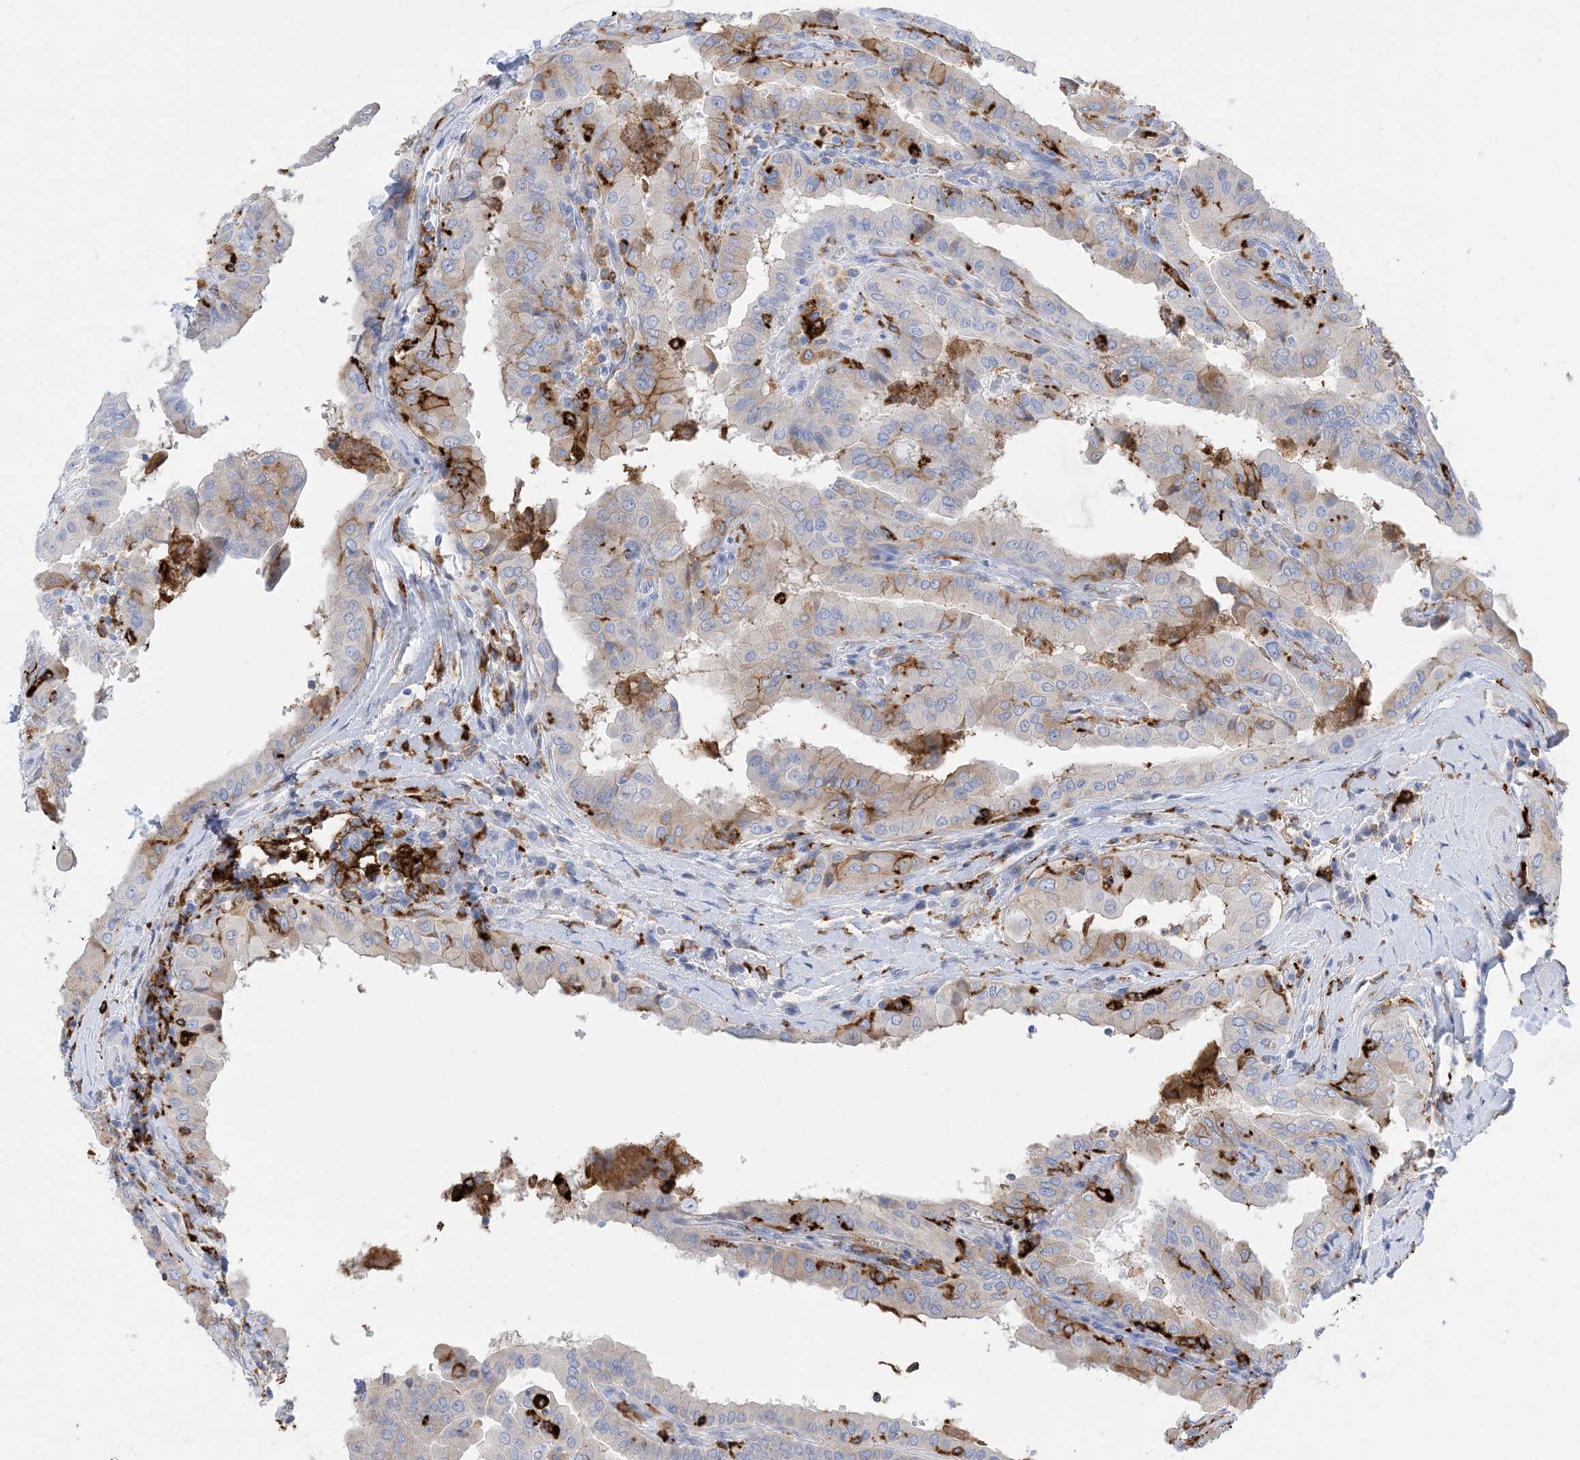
{"staining": {"intensity": "moderate", "quantity": "<25%", "location": "cytoplasmic/membranous"}, "tissue": "thyroid cancer", "cell_type": "Tumor cells", "image_type": "cancer", "snomed": [{"axis": "morphology", "description": "Papillary adenocarcinoma, NOS"}, {"axis": "topography", "description": "Thyroid gland"}], "caption": "Thyroid cancer (papillary adenocarcinoma) stained with immunohistochemistry (IHC) displays moderate cytoplasmic/membranous staining in about <25% of tumor cells. The protein of interest is stained brown, and the nuclei are stained in blue (DAB (3,3'-diaminobenzidine) IHC with brightfield microscopy, high magnification).", "gene": "DPH3", "patient": {"sex": "male", "age": 33}}